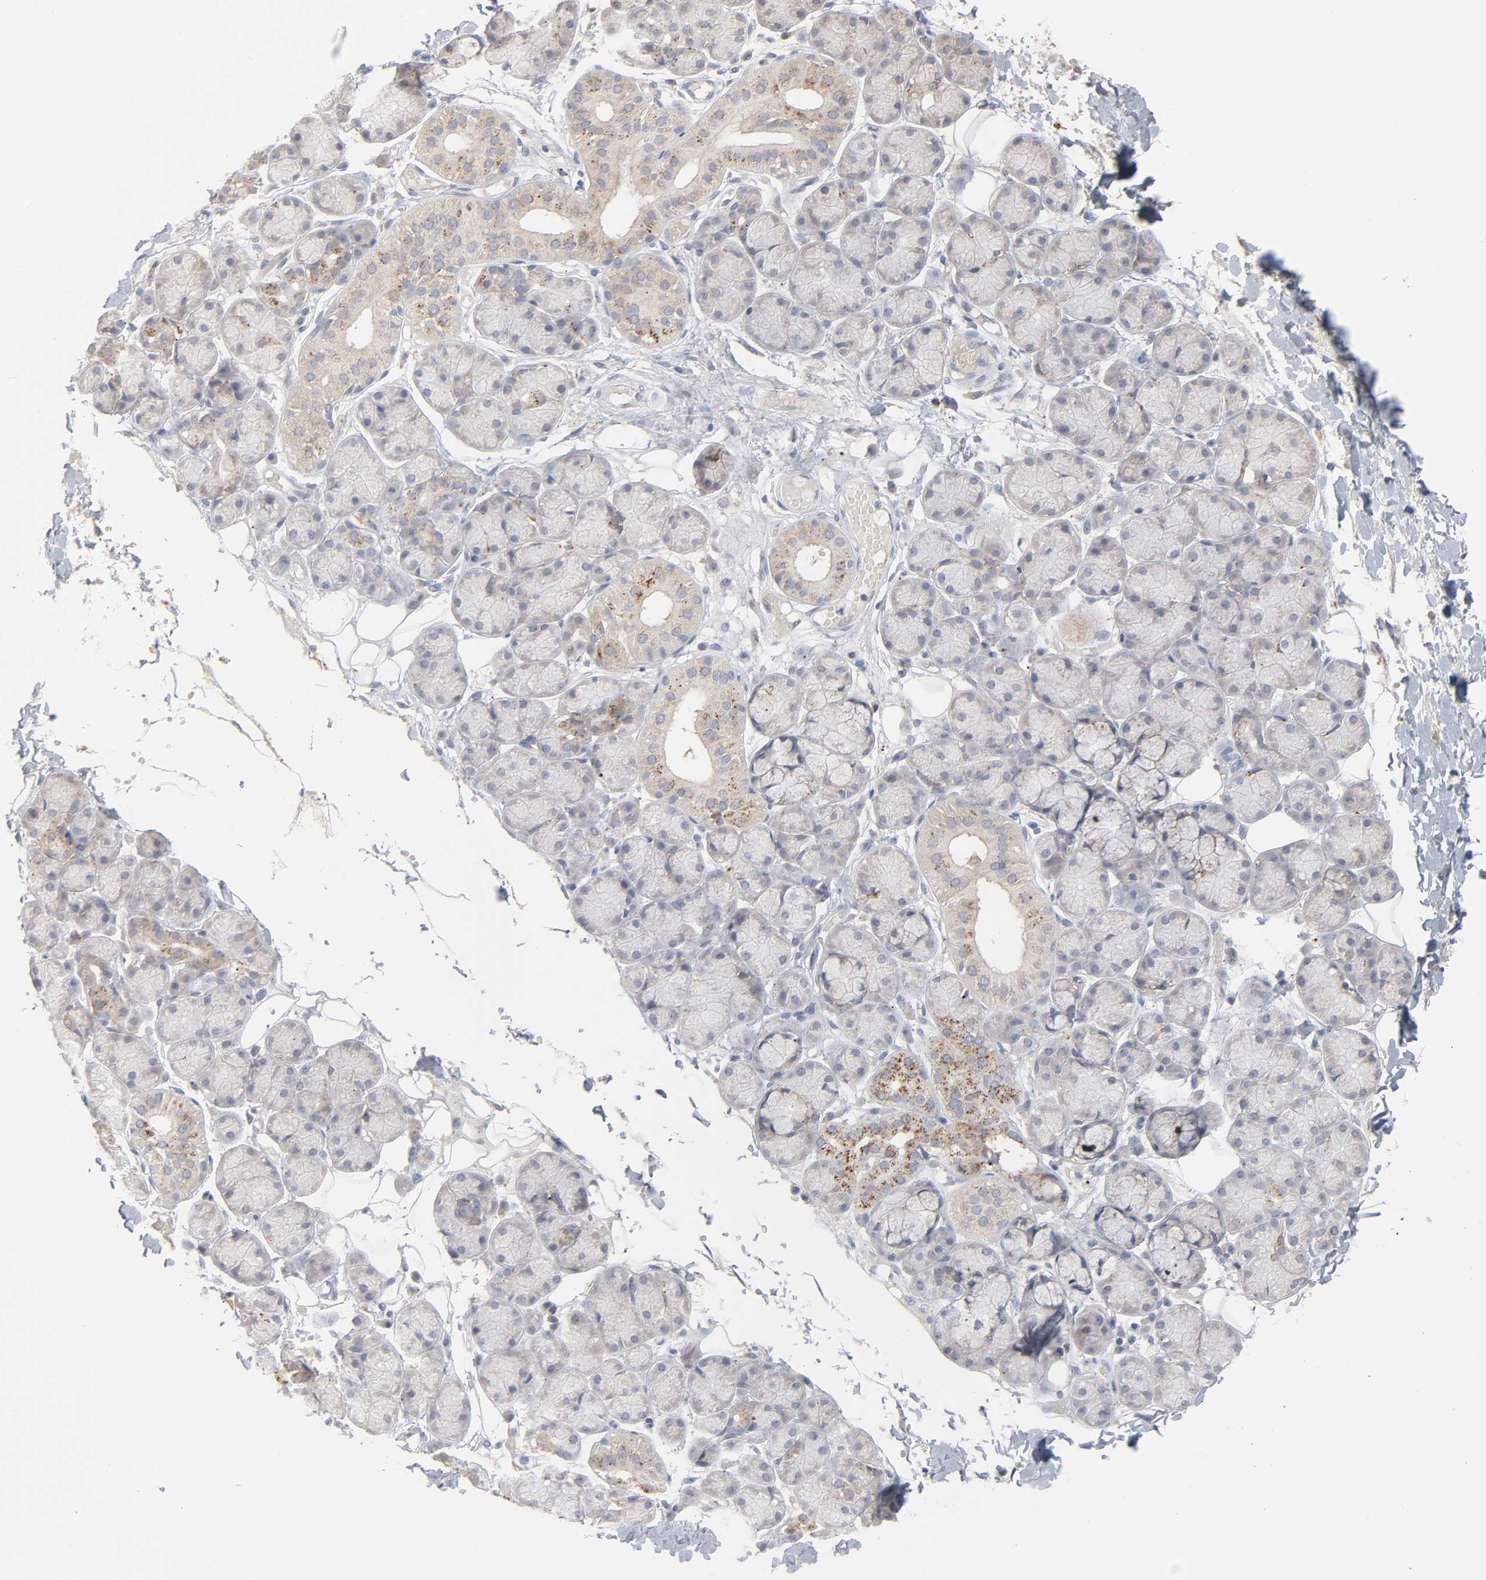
{"staining": {"intensity": "moderate", "quantity": "<25%", "location": "cytoplasmic/membranous"}, "tissue": "salivary gland", "cell_type": "Glandular cells", "image_type": "normal", "snomed": [{"axis": "morphology", "description": "Normal tissue, NOS"}, {"axis": "topography", "description": "Skeletal muscle"}, {"axis": "topography", "description": "Oral tissue"}, {"axis": "topography", "description": "Salivary gland"}, {"axis": "topography", "description": "Peripheral nerve tissue"}], "caption": "Immunohistochemical staining of benign human salivary gland exhibits moderate cytoplasmic/membranous protein expression in approximately <25% of glandular cells. (brown staining indicates protein expression, while blue staining denotes nuclei).", "gene": "POMT2", "patient": {"sex": "male", "age": 54}}